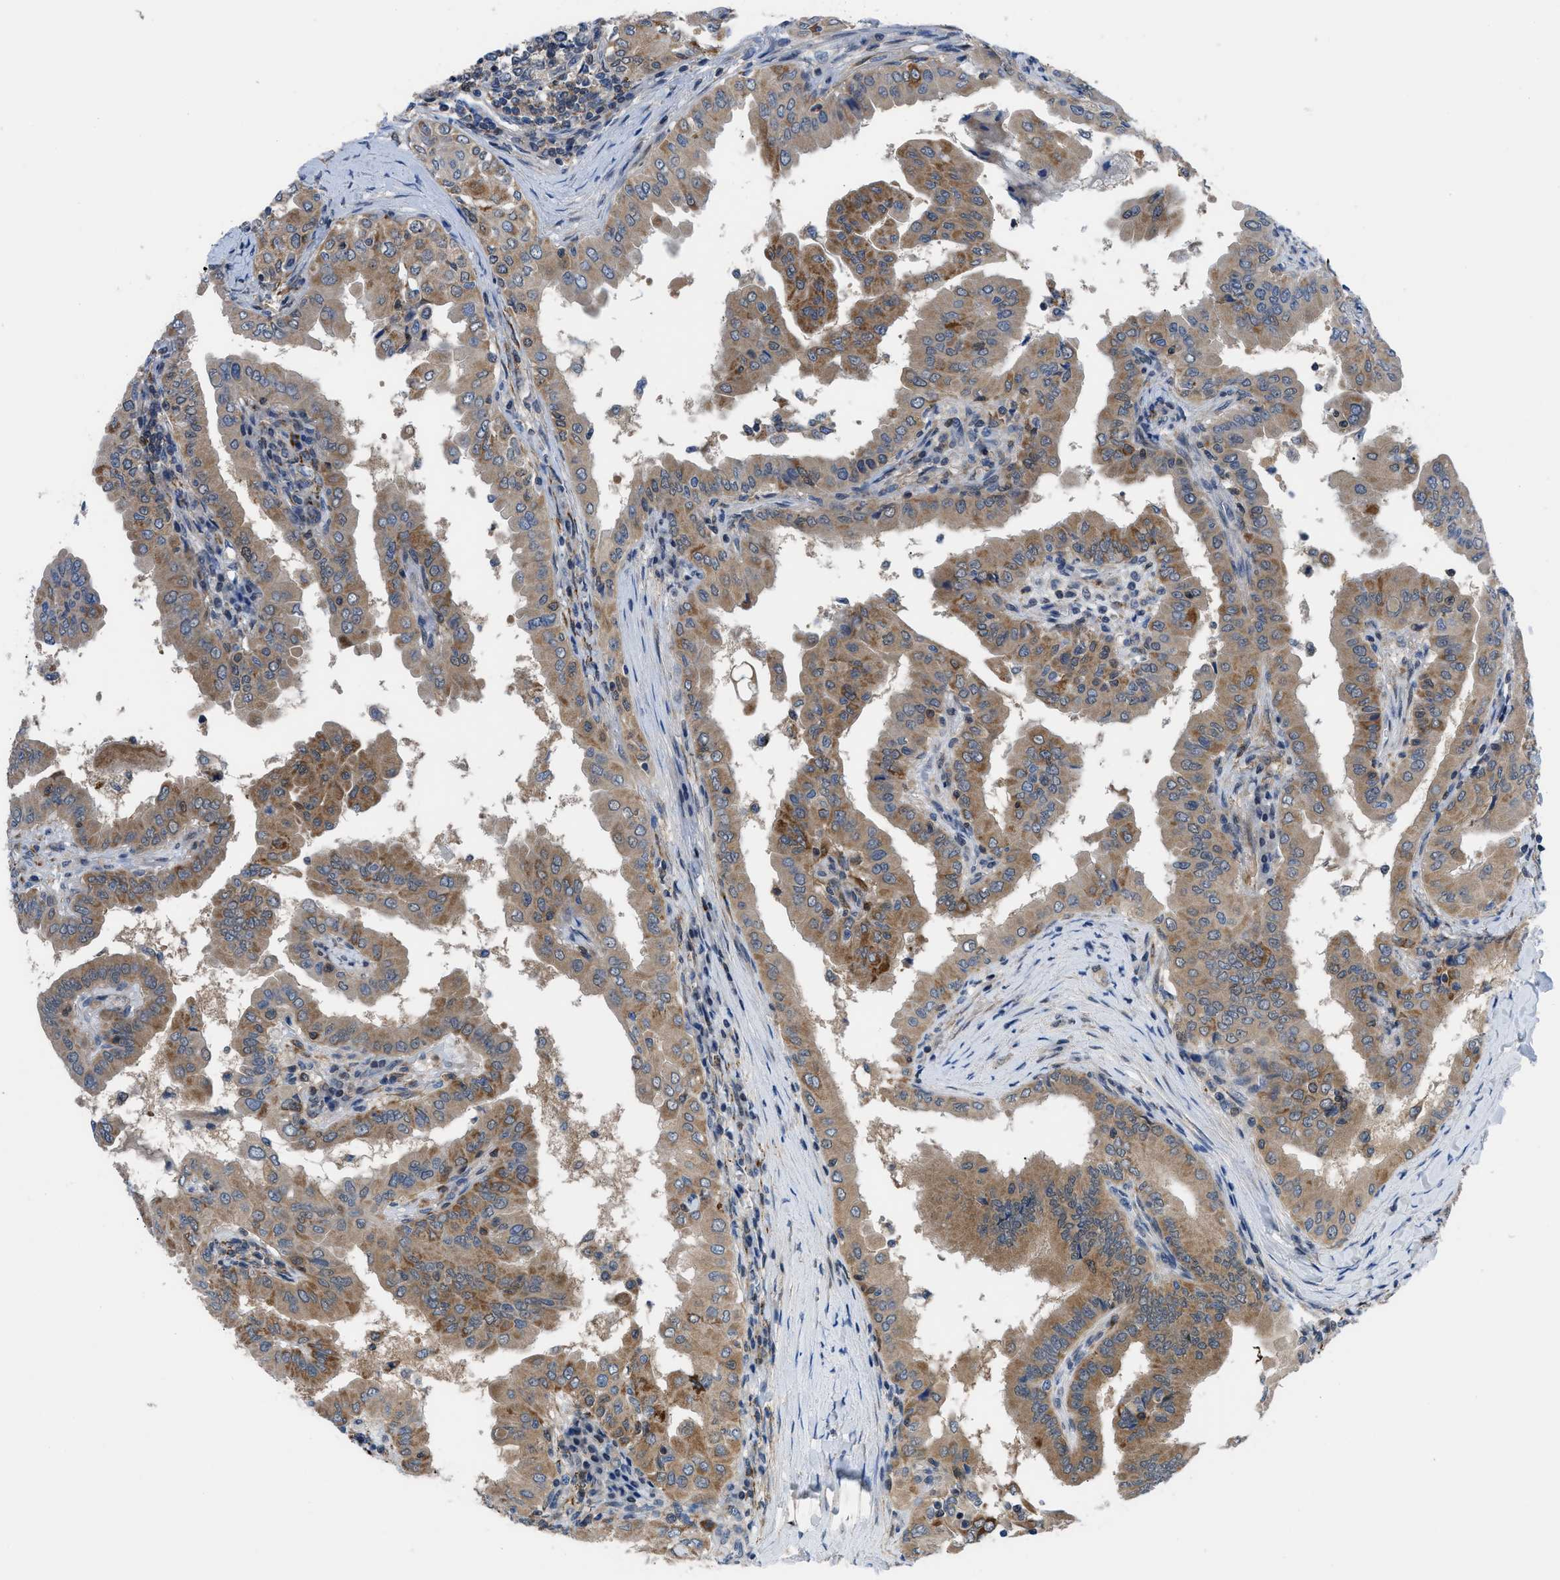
{"staining": {"intensity": "moderate", "quantity": ">75%", "location": "cytoplasmic/membranous"}, "tissue": "thyroid cancer", "cell_type": "Tumor cells", "image_type": "cancer", "snomed": [{"axis": "morphology", "description": "Papillary adenocarcinoma, NOS"}, {"axis": "topography", "description": "Thyroid gland"}], "caption": "The micrograph demonstrates immunohistochemical staining of thyroid cancer (papillary adenocarcinoma). There is moderate cytoplasmic/membranous expression is seen in about >75% of tumor cells.", "gene": "TMEM45B", "patient": {"sex": "male", "age": 33}}